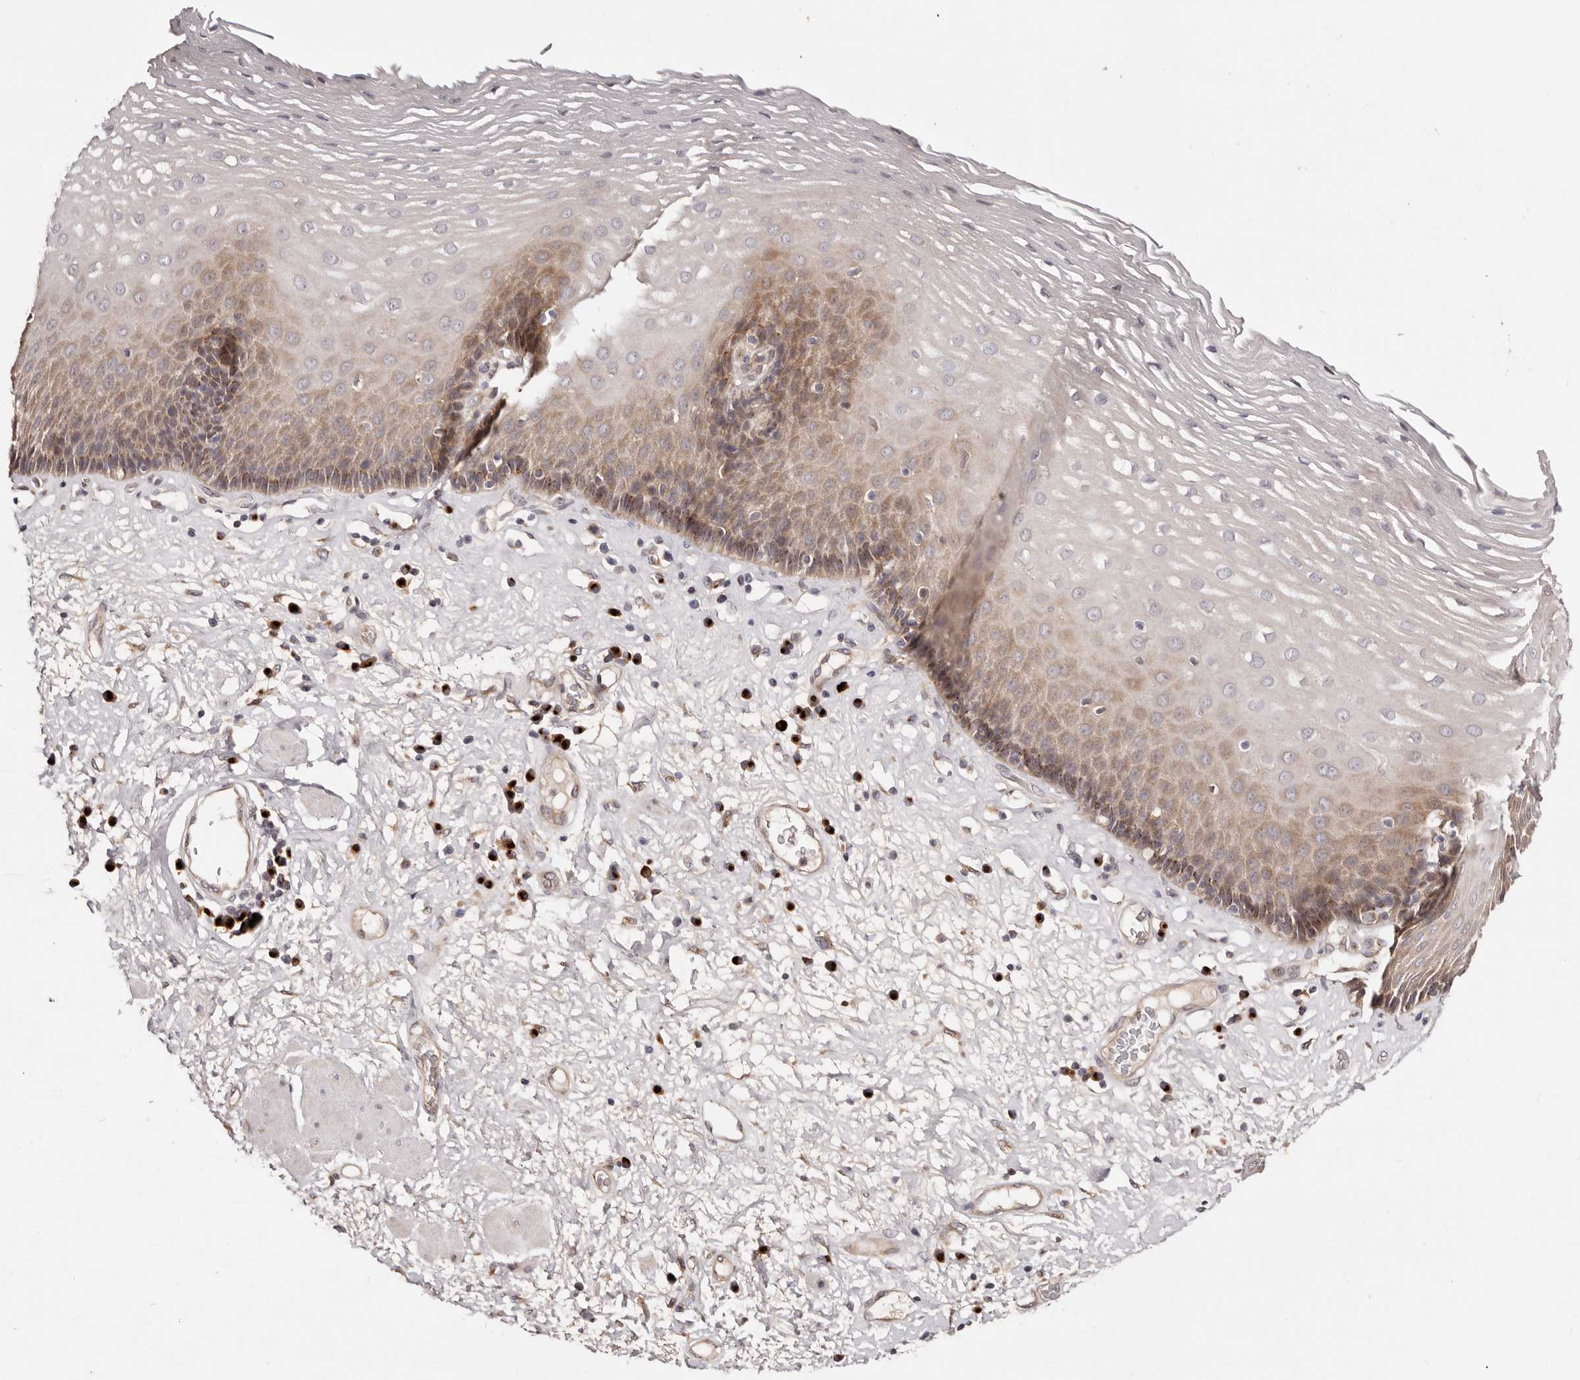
{"staining": {"intensity": "moderate", "quantity": "25%-75%", "location": "cytoplasmic/membranous"}, "tissue": "esophagus", "cell_type": "Squamous epithelial cells", "image_type": "normal", "snomed": [{"axis": "morphology", "description": "Normal tissue, NOS"}, {"axis": "morphology", "description": "Adenocarcinoma, NOS"}, {"axis": "topography", "description": "Esophagus"}], "caption": "The image demonstrates staining of benign esophagus, revealing moderate cytoplasmic/membranous protein staining (brown color) within squamous epithelial cells.", "gene": "DACT2", "patient": {"sex": "male", "age": 62}}